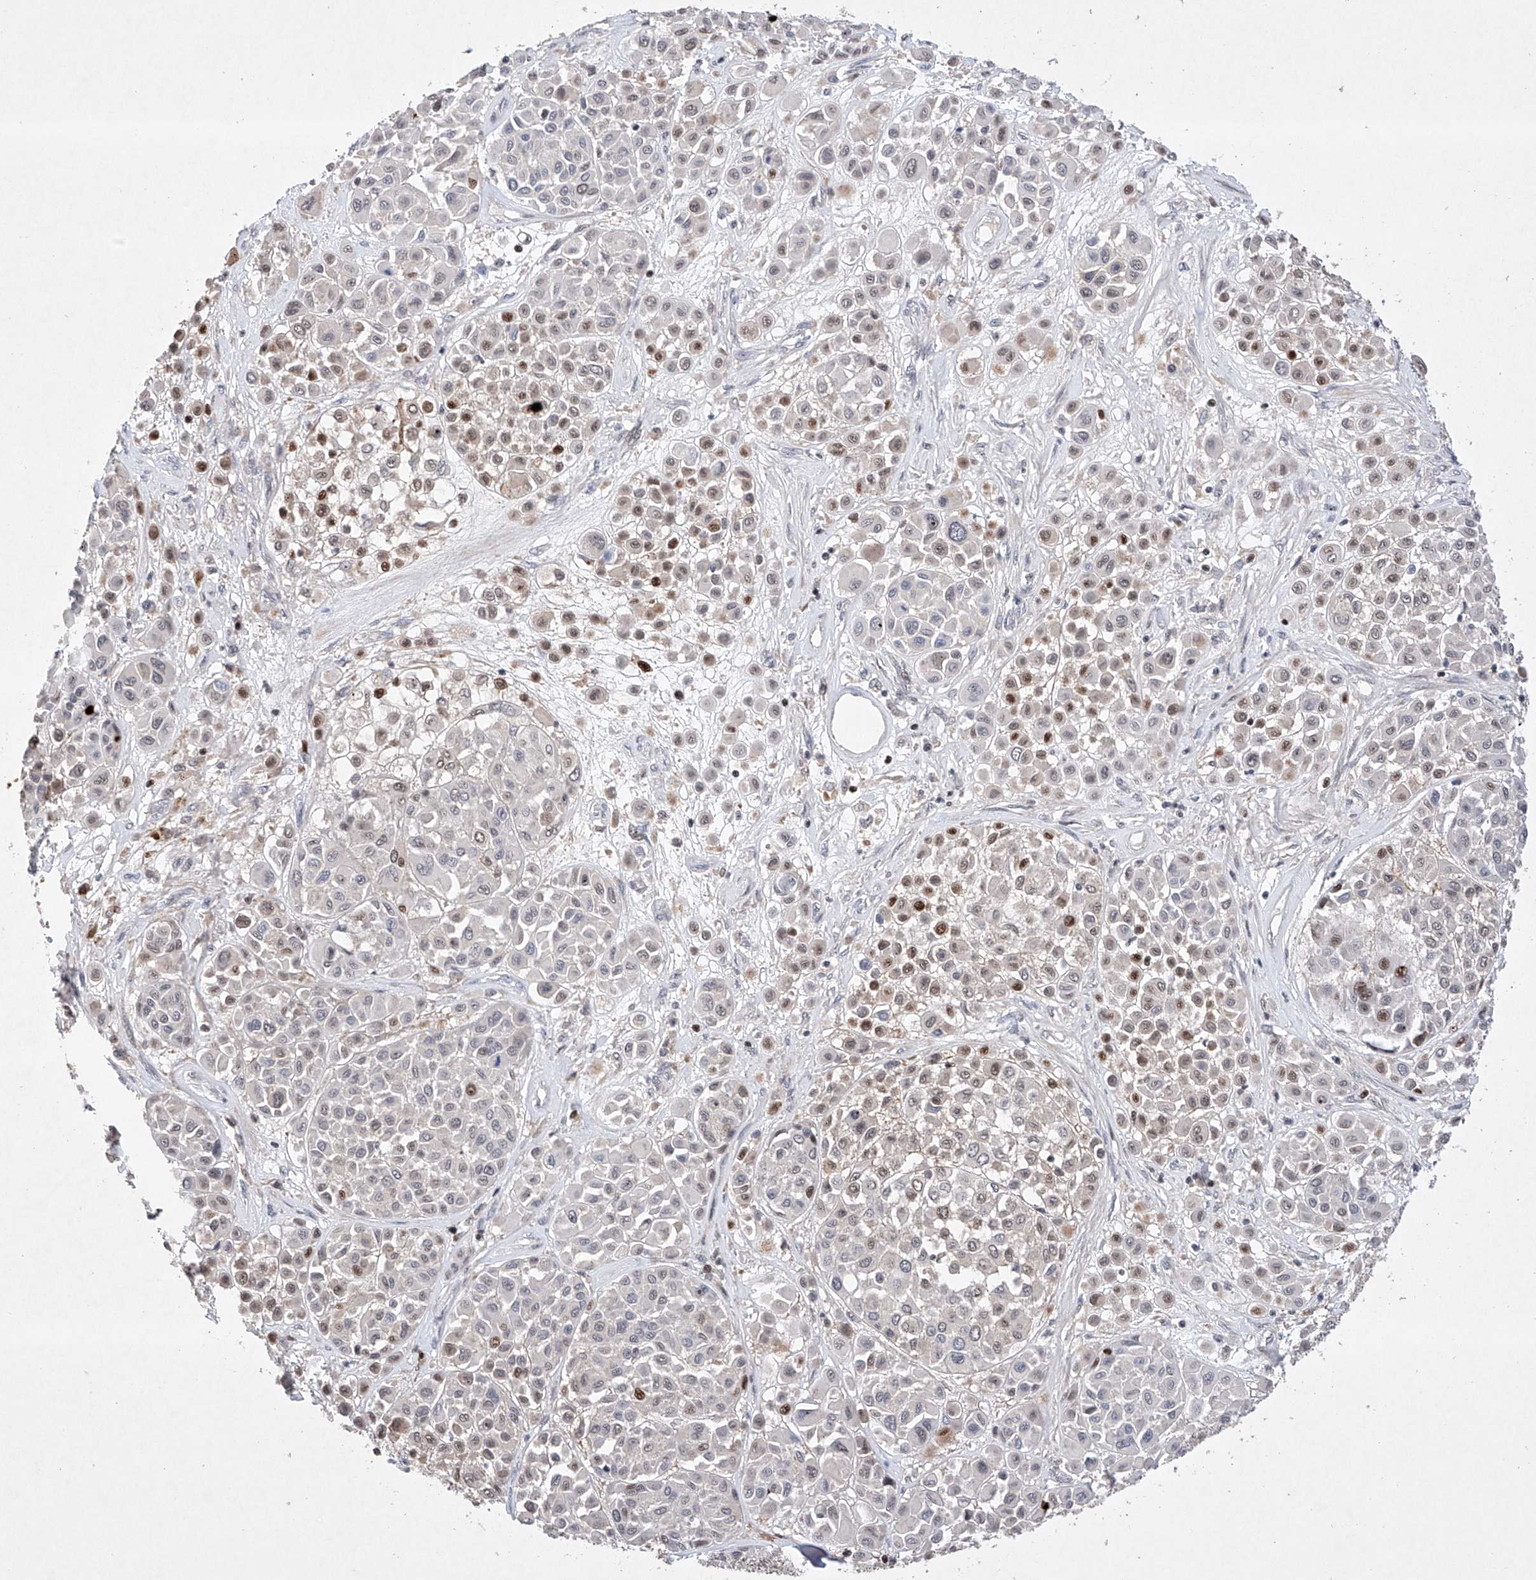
{"staining": {"intensity": "moderate", "quantity": "<25%", "location": "nuclear"}, "tissue": "melanoma", "cell_type": "Tumor cells", "image_type": "cancer", "snomed": [{"axis": "morphology", "description": "Malignant melanoma, Metastatic site"}, {"axis": "topography", "description": "Soft tissue"}], "caption": "The histopathology image exhibits immunohistochemical staining of malignant melanoma (metastatic site). There is moderate nuclear positivity is appreciated in about <25% of tumor cells. (Brightfield microscopy of DAB IHC at high magnification).", "gene": "AFG1L", "patient": {"sex": "male", "age": 41}}